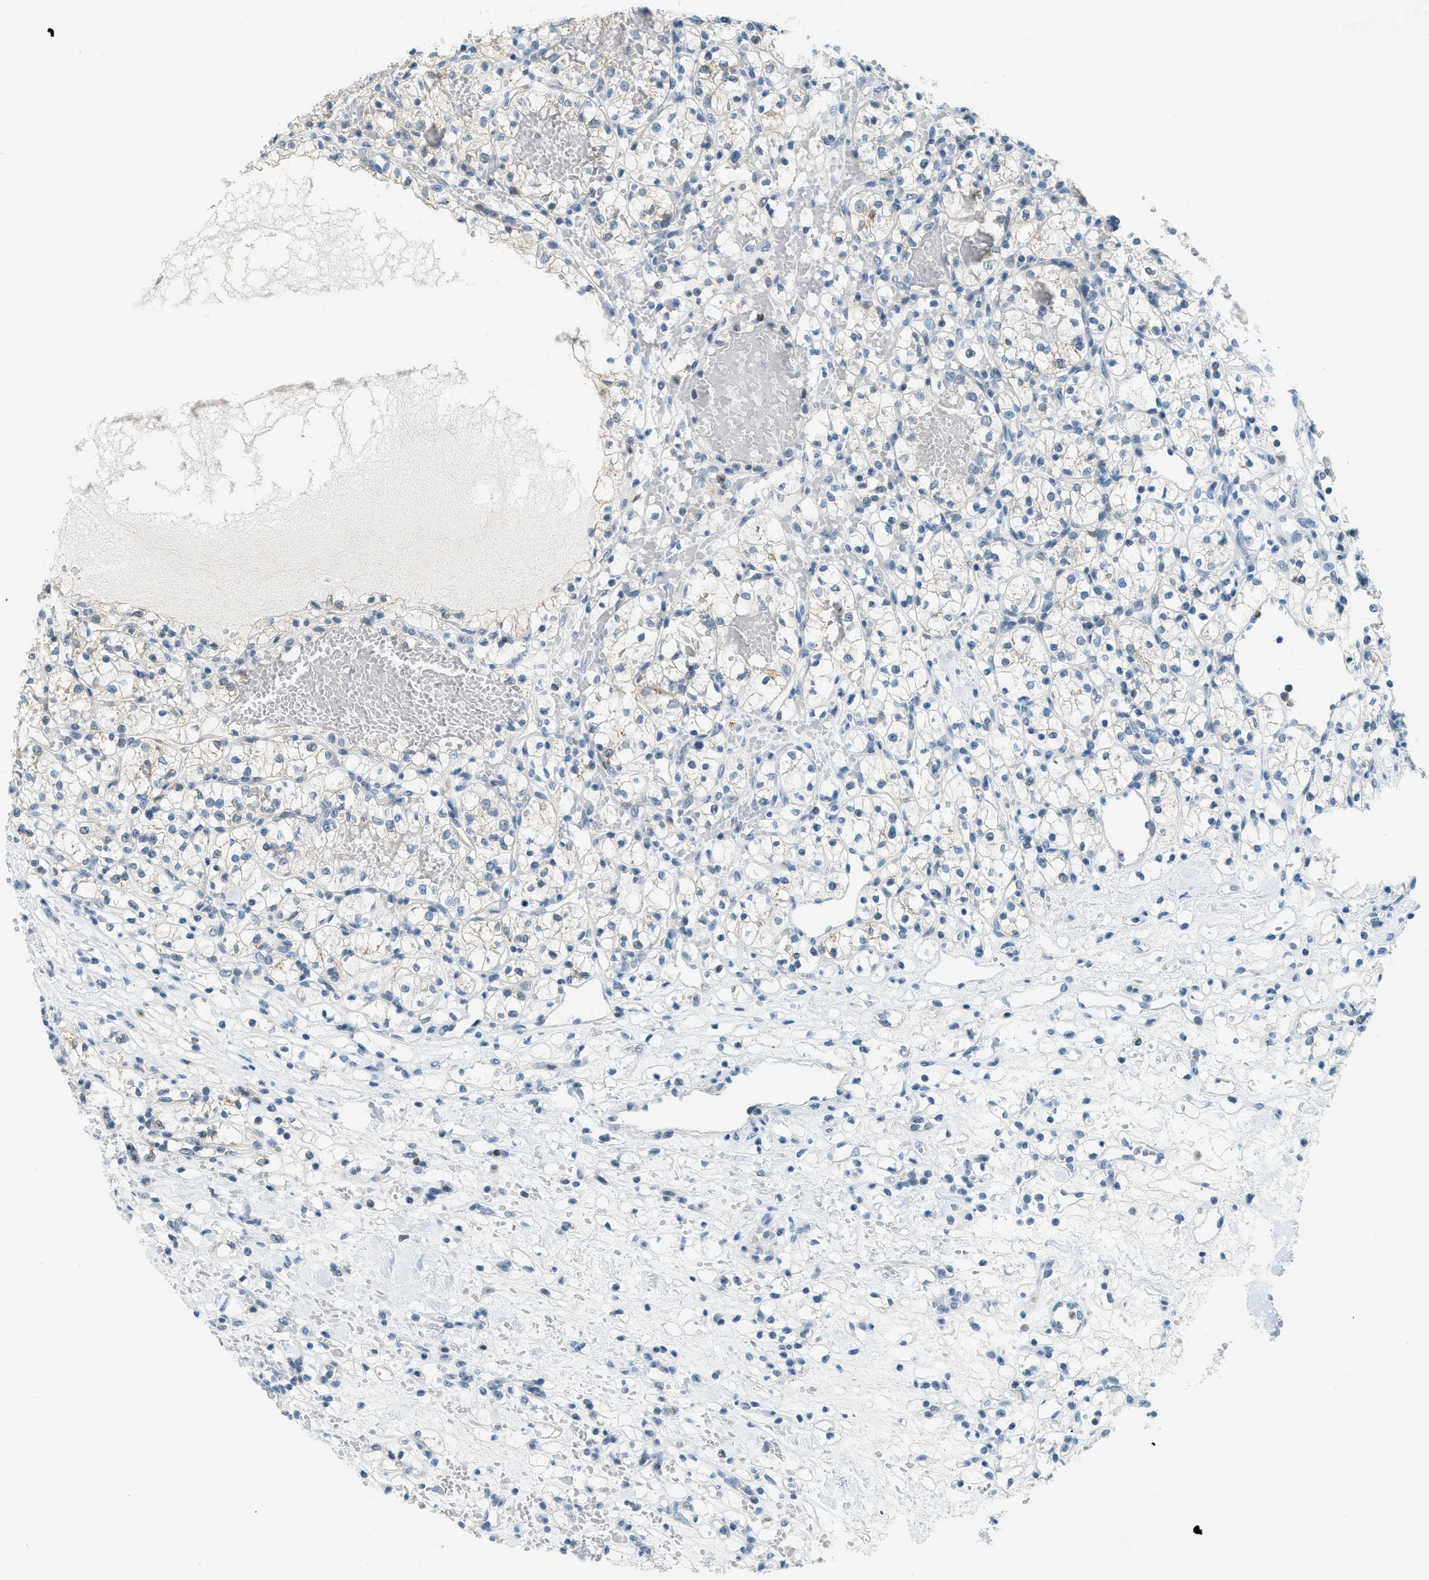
{"staining": {"intensity": "weak", "quantity": "<25%", "location": "cytoplasmic/membranous"}, "tissue": "renal cancer", "cell_type": "Tumor cells", "image_type": "cancer", "snomed": [{"axis": "morphology", "description": "Adenocarcinoma, NOS"}, {"axis": "topography", "description": "Kidney"}], "caption": "Protein analysis of renal adenocarcinoma demonstrates no significant positivity in tumor cells.", "gene": "FYN", "patient": {"sex": "female", "age": 60}}